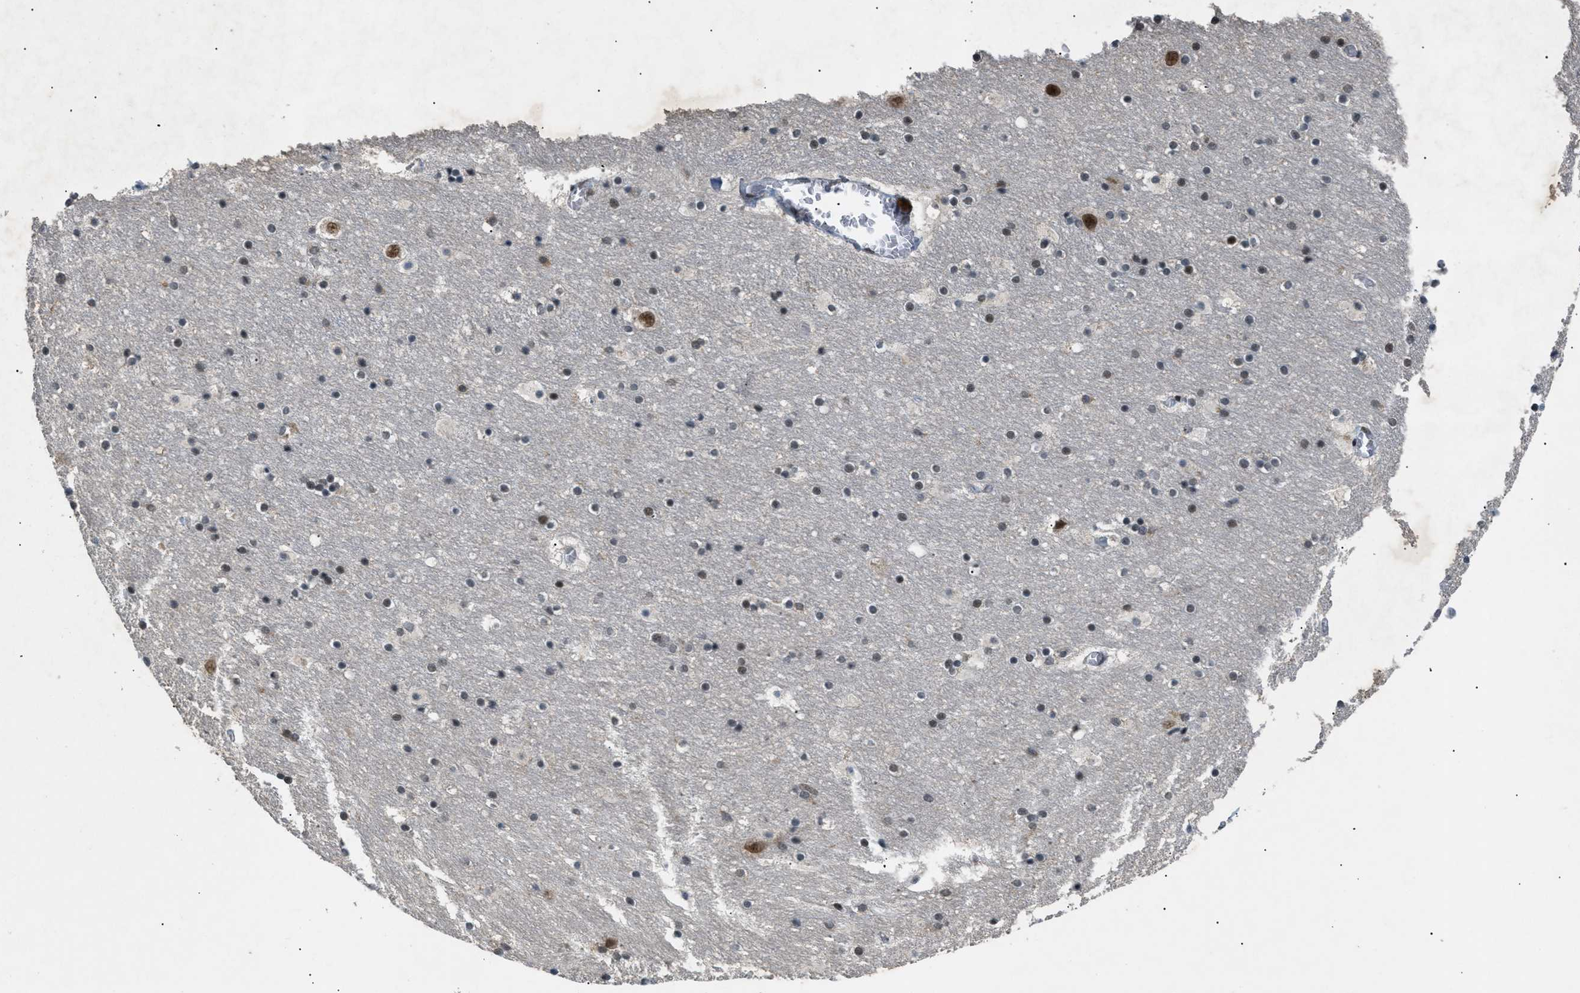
{"staining": {"intensity": "moderate", "quantity": "25%-75%", "location": "nuclear"}, "tissue": "hippocampus", "cell_type": "Glial cells", "image_type": "normal", "snomed": [{"axis": "morphology", "description": "Normal tissue, NOS"}, {"axis": "topography", "description": "Hippocampus"}], "caption": "IHC of benign hippocampus displays medium levels of moderate nuclear positivity in about 25%-75% of glial cells. The staining was performed using DAB to visualize the protein expression in brown, while the nuclei were stained in blue with hematoxylin (Magnification: 20x).", "gene": "RBM5", "patient": {"sex": "male", "age": 45}}